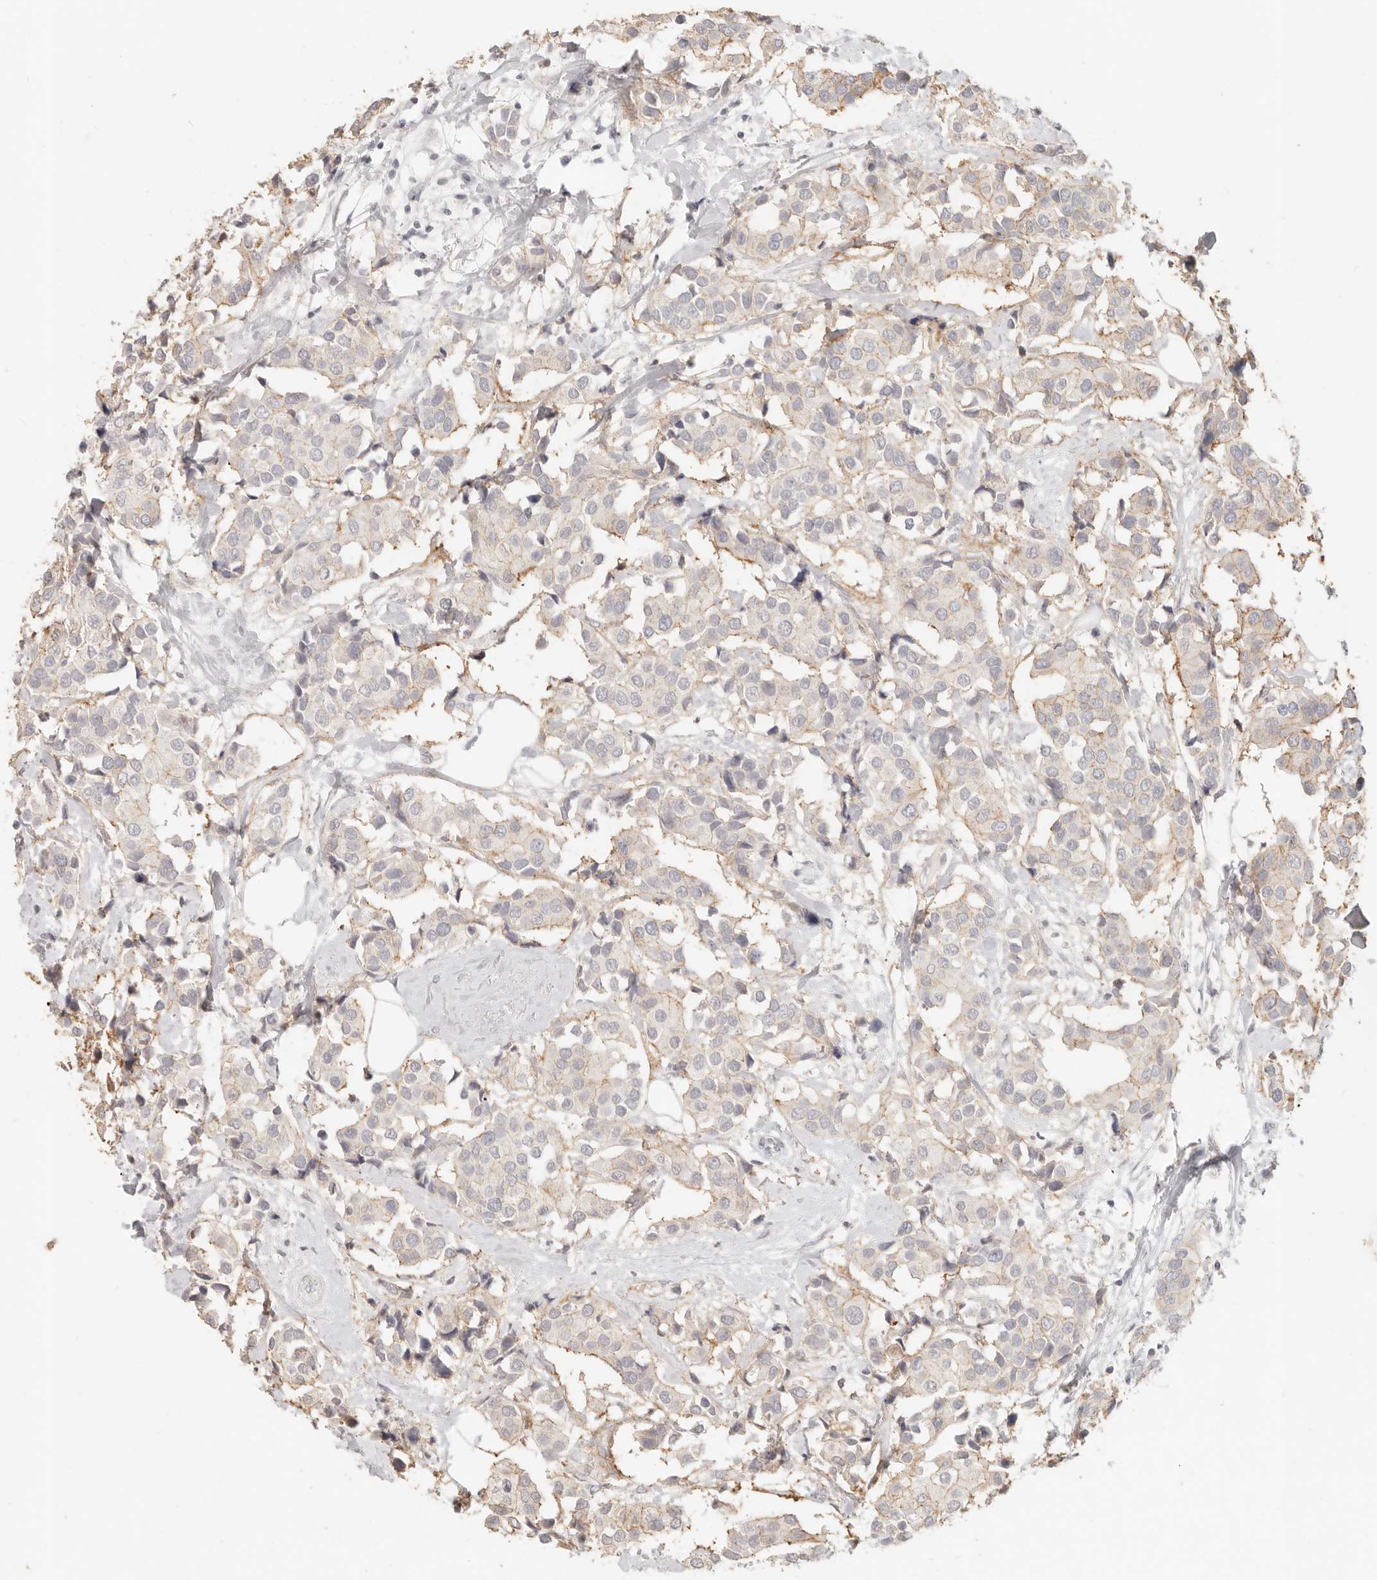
{"staining": {"intensity": "weak", "quantity": "25%-75%", "location": "cytoplasmic/membranous"}, "tissue": "breast cancer", "cell_type": "Tumor cells", "image_type": "cancer", "snomed": [{"axis": "morphology", "description": "Normal tissue, NOS"}, {"axis": "morphology", "description": "Duct carcinoma"}, {"axis": "topography", "description": "Breast"}], "caption": "Breast cancer (invasive ductal carcinoma) tissue demonstrates weak cytoplasmic/membranous staining in approximately 25%-75% of tumor cells", "gene": "EPCAM", "patient": {"sex": "female", "age": 39}}